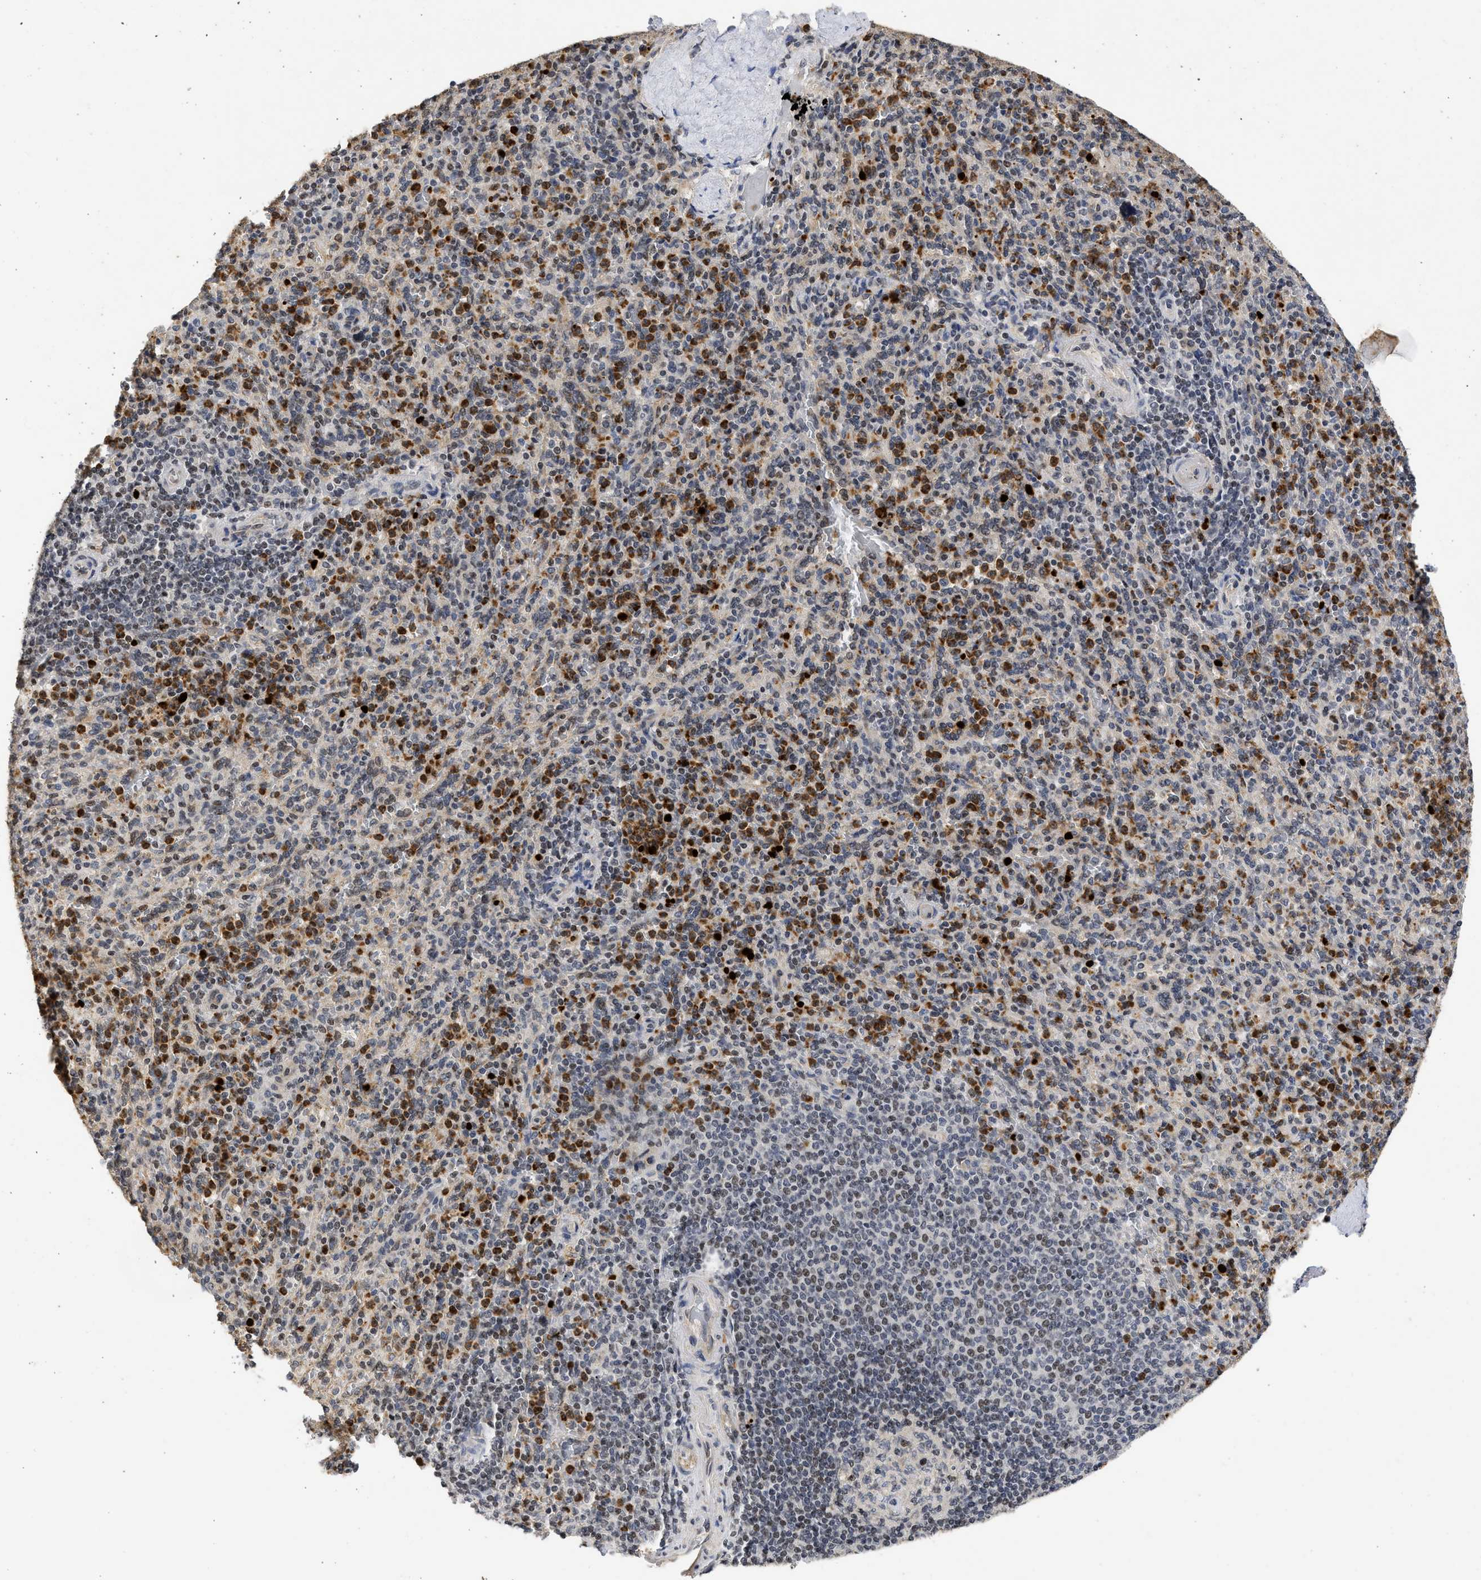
{"staining": {"intensity": "strong", "quantity": "25%-75%", "location": "cytoplasmic/membranous,nuclear"}, "tissue": "spleen", "cell_type": "Cells in red pulp", "image_type": "normal", "snomed": [{"axis": "morphology", "description": "Normal tissue, NOS"}, {"axis": "topography", "description": "Spleen"}], "caption": "High-power microscopy captured an immunohistochemistry image of benign spleen, revealing strong cytoplasmic/membranous,nuclear positivity in about 25%-75% of cells in red pulp.", "gene": "ENSG00000142539", "patient": {"sex": "male", "age": 36}}